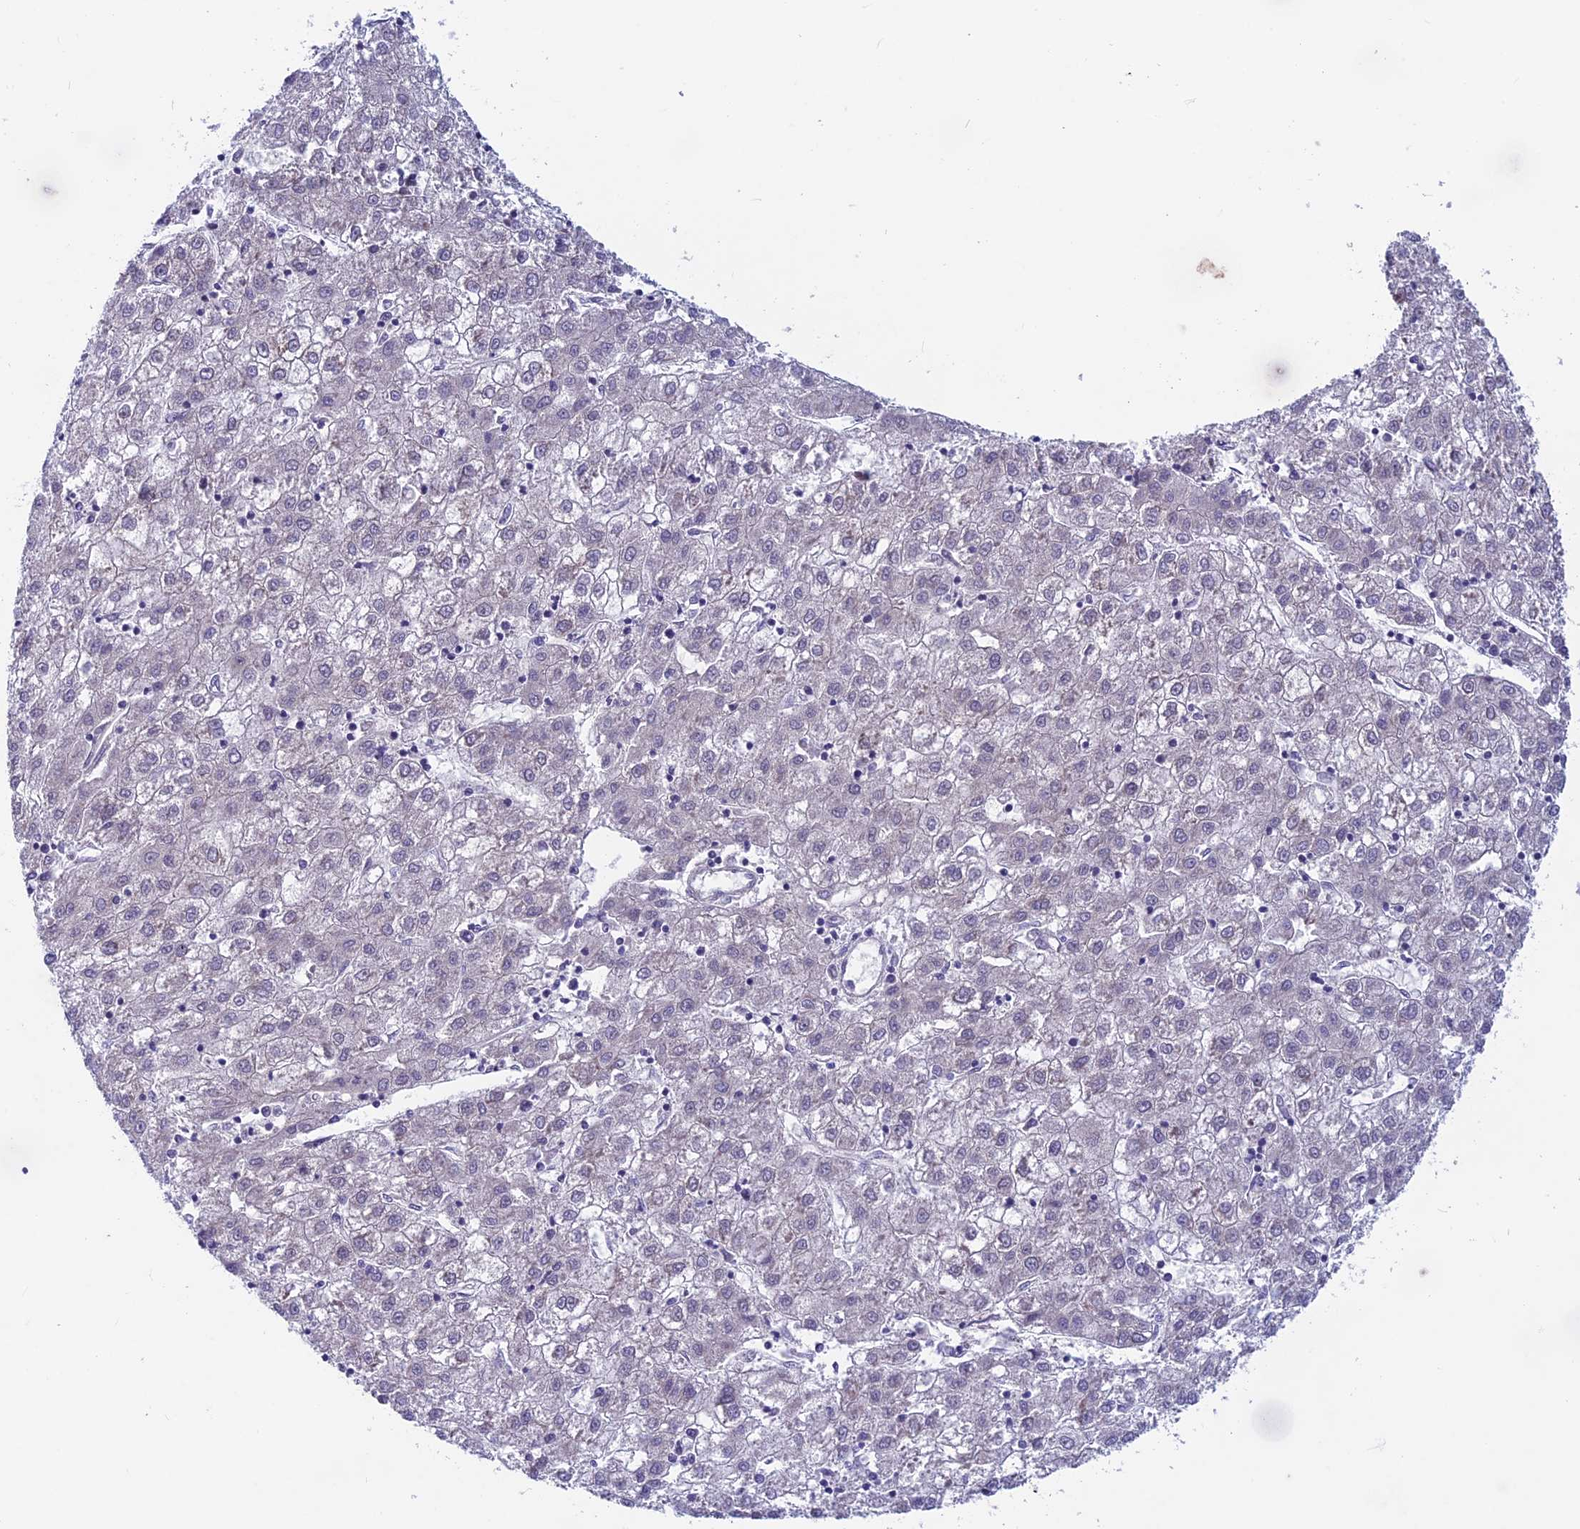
{"staining": {"intensity": "negative", "quantity": "none", "location": "none"}, "tissue": "liver cancer", "cell_type": "Tumor cells", "image_type": "cancer", "snomed": [{"axis": "morphology", "description": "Carcinoma, Hepatocellular, NOS"}, {"axis": "topography", "description": "Liver"}], "caption": "Immunohistochemical staining of hepatocellular carcinoma (liver) exhibits no significant expression in tumor cells.", "gene": "MAST2", "patient": {"sex": "male", "age": 72}}